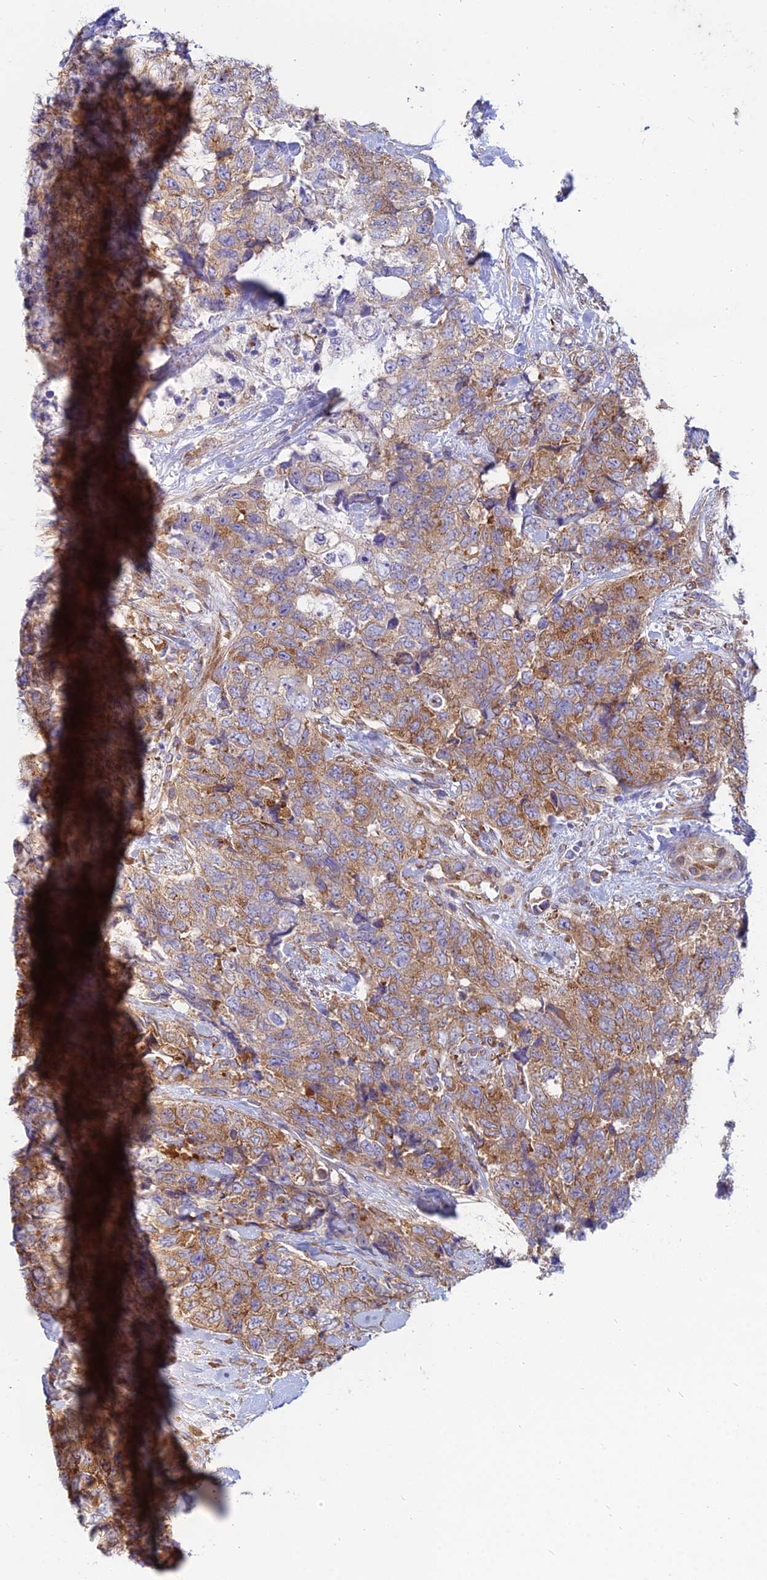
{"staining": {"intensity": "moderate", "quantity": ">75%", "location": "cytoplasmic/membranous"}, "tissue": "urothelial cancer", "cell_type": "Tumor cells", "image_type": "cancer", "snomed": [{"axis": "morphology", "description": "Urothelial carcinoma, High grade"}, {"axis": "topography", "description": "Urinary bladder"}], "caption": "IHC staining of urothelial cancer, which exhibits medium levels of moderate cytoplasmic/membranous positivity in approximately >75% of tumor cells indicating moderate cytoplasmic/membranous protein positivity. The staining was performed using DAB (3,3'-diaminobenzidine) (brown) for protein detection and nuclei were counterstained in hematoxylin (blue).", "gene": "TXLNA", "patient": {"sex": "female", "age": 78}}